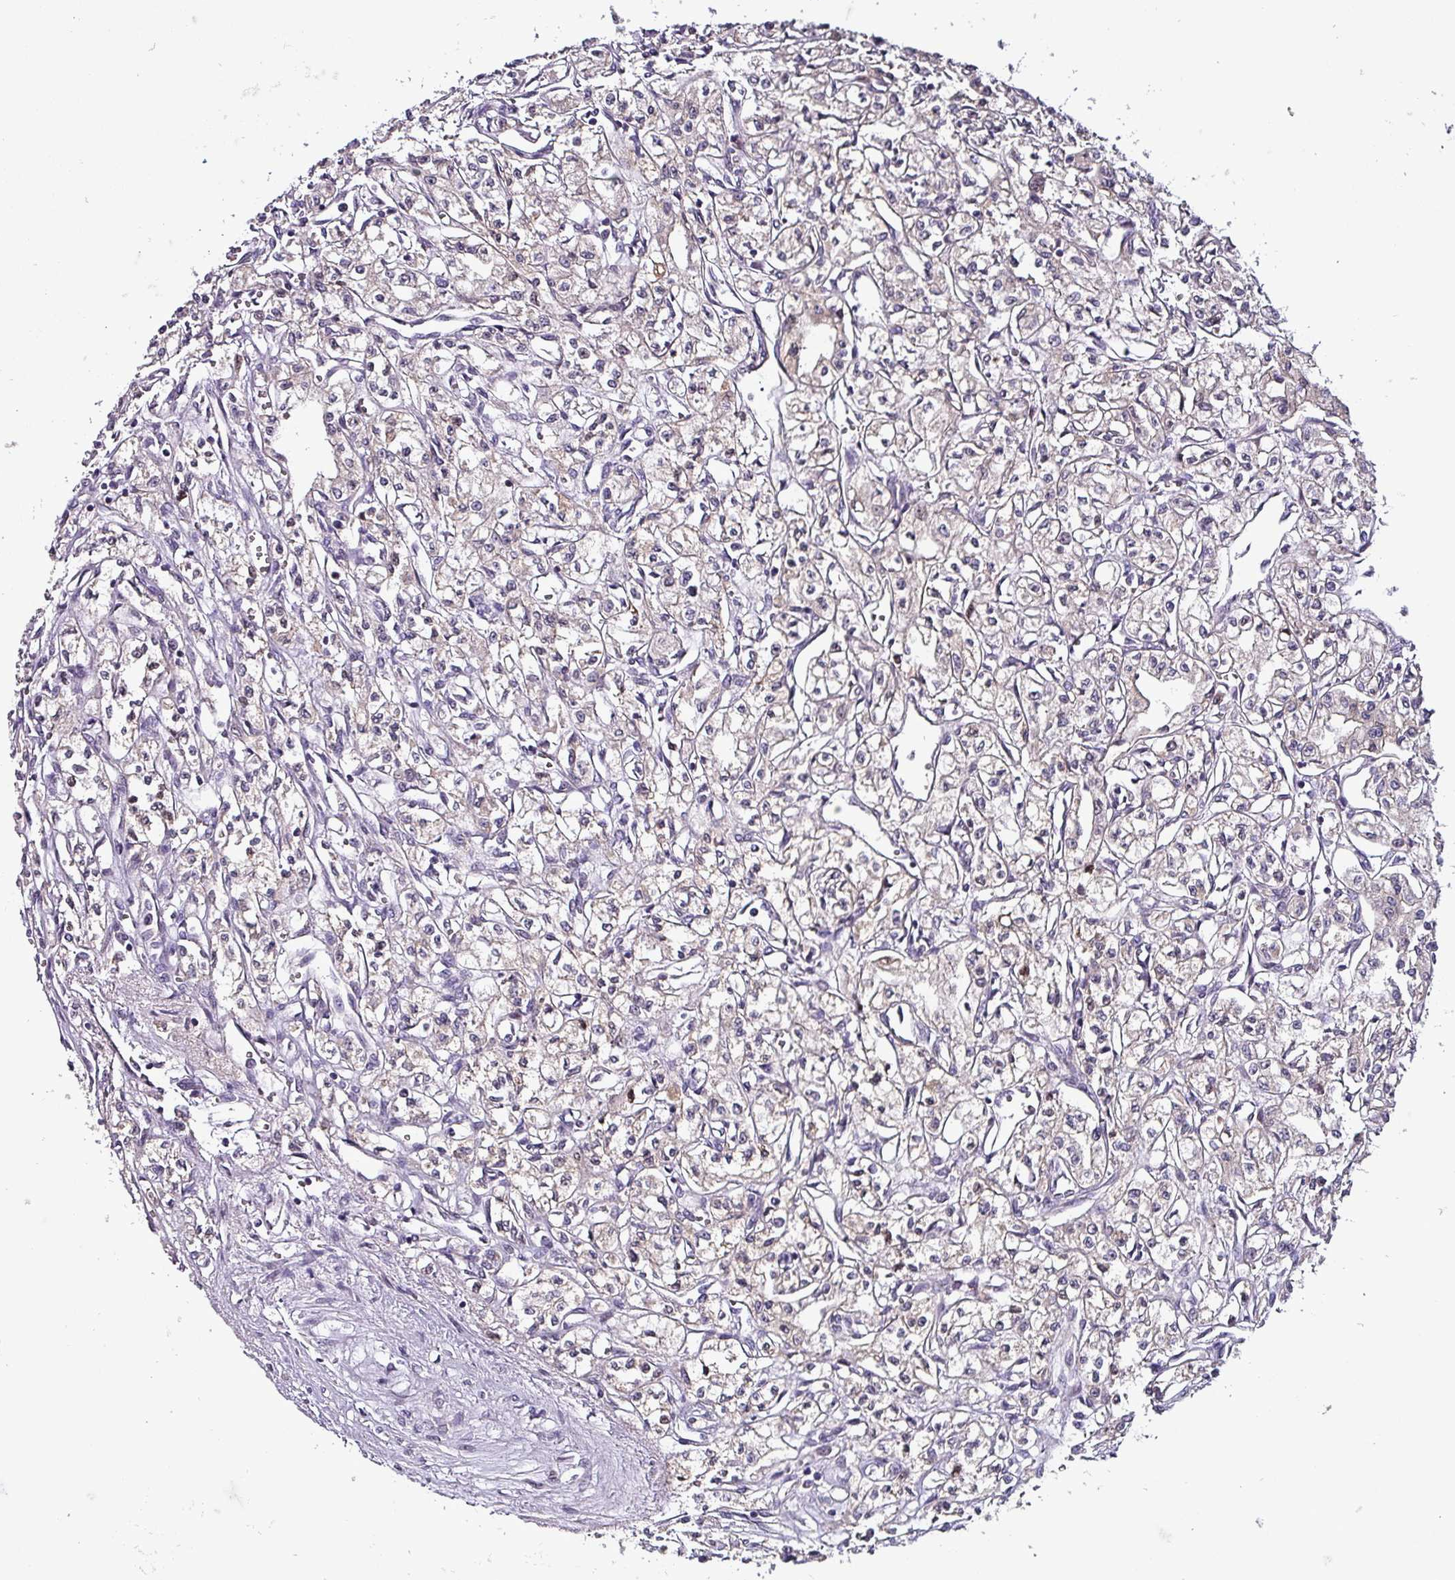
{"staining": {"intensity": "negative", "quantity": "none", "location": "none"}, "tissue": "renal cancer", "cell_type": "Tumor cells", "image_type": "cancer", "snomed": [{"axis": "morphology", "description": "Adenocarcinoma, NOS"}, {"axis": "topography", "description": "Kidney"}], "caption": "A high-resolution micrograph shows immunohistochemistry staining of renal cancer, which shows no significant expression in tumor cells.", "gene": "GRAPL", "patient": {"sex": "male", "age": 56}}